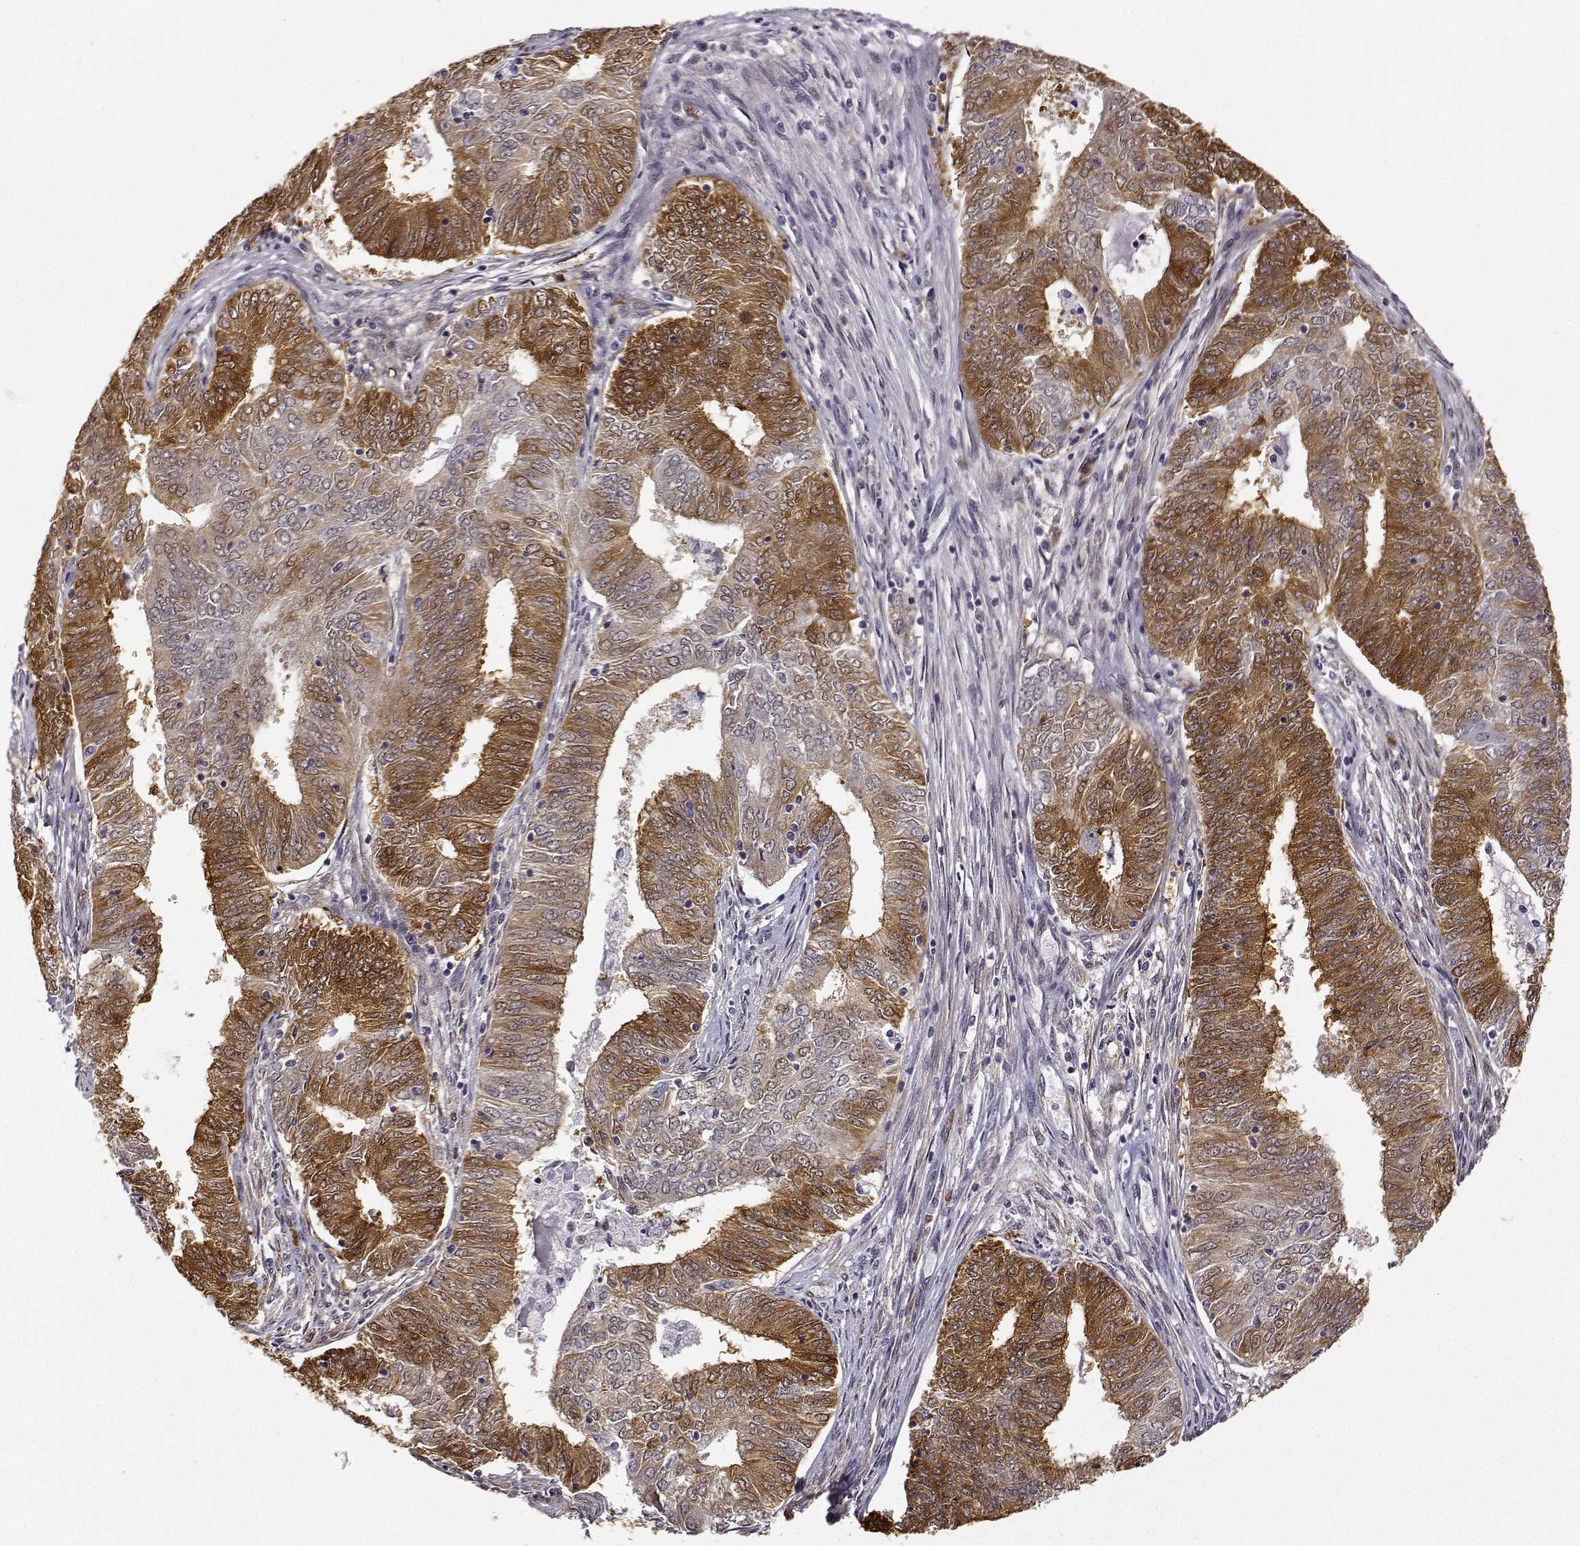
{"staining": {"intensity": "moderate", "quantity": ">75%", "location": "cytoplasmic/membranous"}, "tissue": "endometrial cancer", "cell_type": "Tumor cells", "image_type": "cancer", "snomed": [{"axis": "morphology", "description": "Adenocarcinoma, NOS"}, {"axis": "topography", "description": "Endometrium"}], "caption": "Protein expression analysis of endometrial cancer (adenocarcinoma) displays moderate cytoplasmic/membranous positivity in about >75% of tumor cells.", "gene": "PHGDH", "patient": {"sex": "female", "age": 62}}